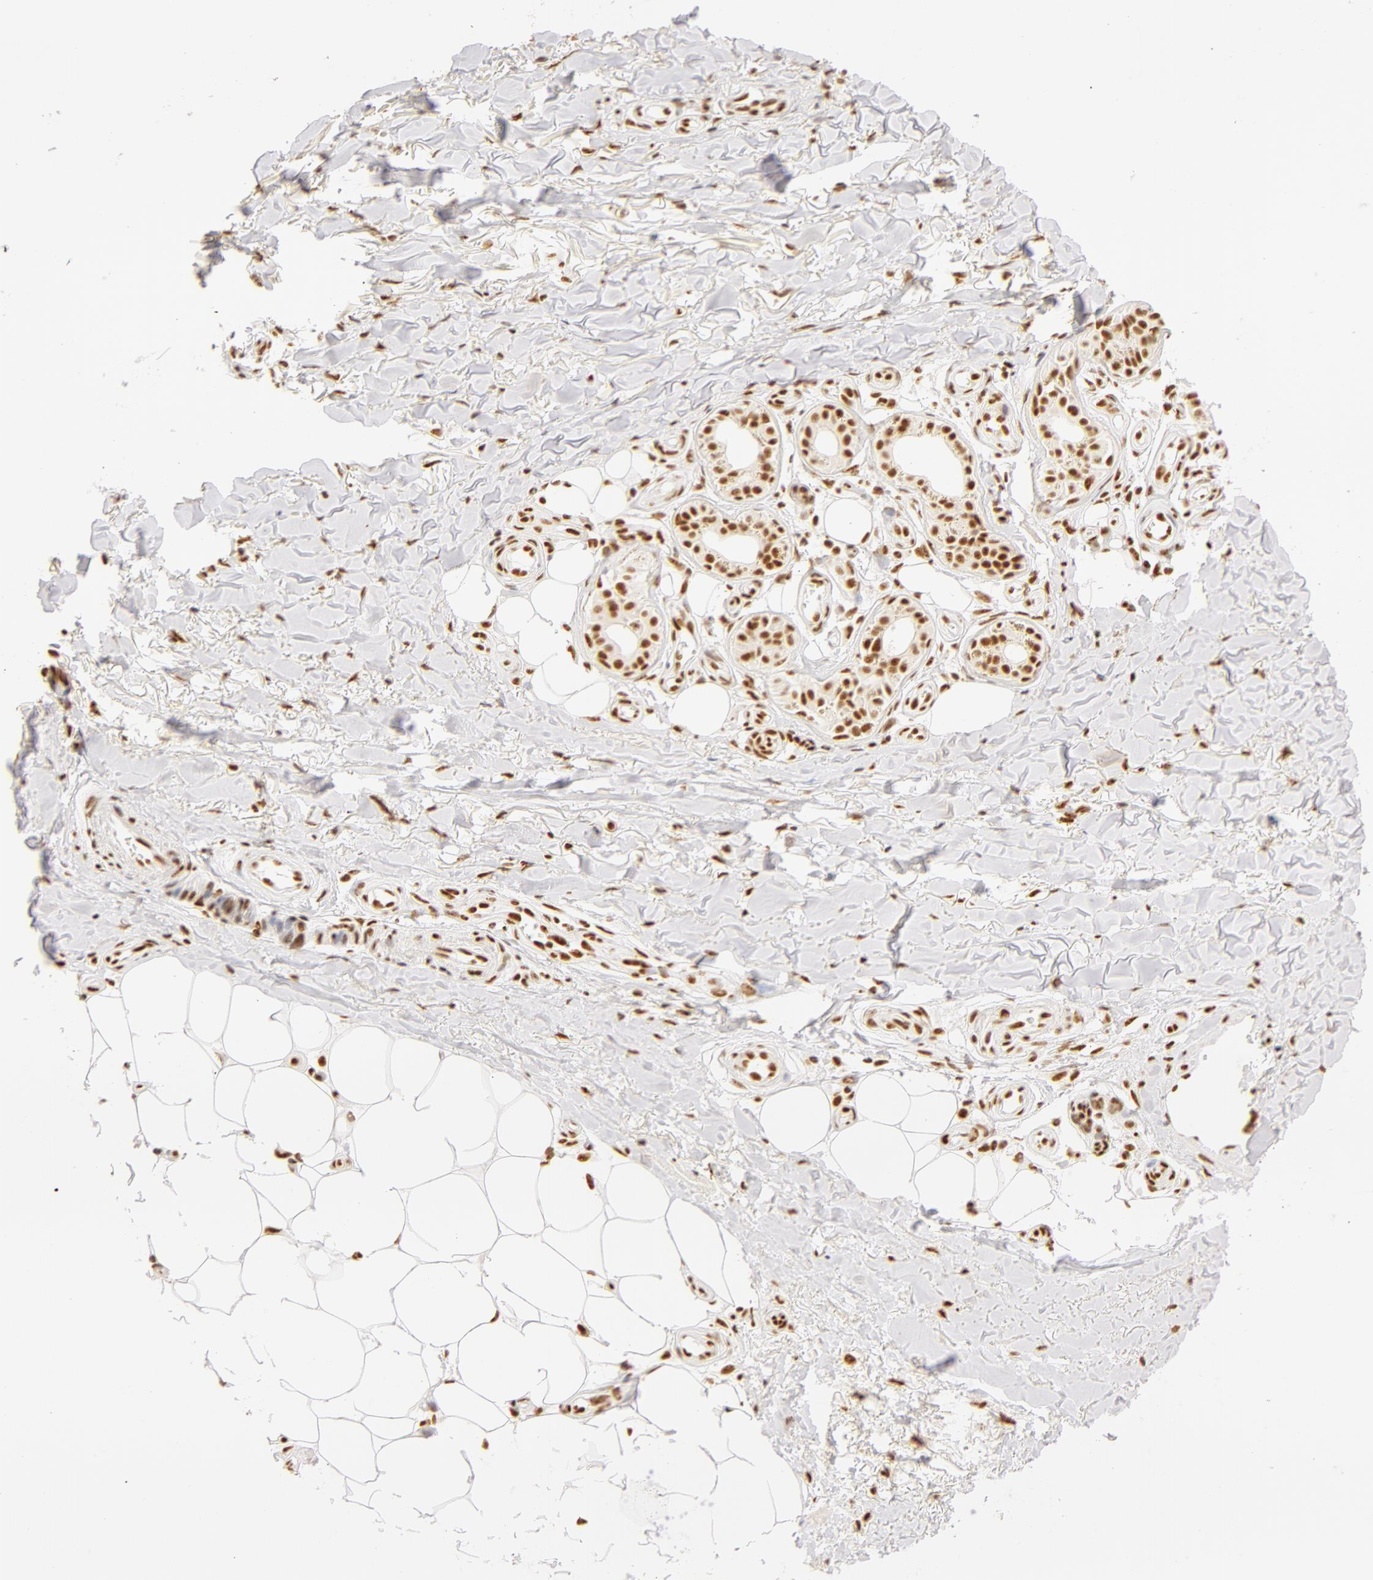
{"staining": {"intensity": "weak", "quantity": ">75%", "location": "nuclear"}, "tissue": "skin cancer", "cell_type": "Tumor cells", "image_type": "cancer", "snomed": [{"axis": "morphology", "description": "Basal cell carcinoma"}, {"axis": "topography", "description": "Skin"}], "caption": "Immunohistochemical staining of human skin cancer (basal cell carcinoma) demonstrates low levels of weak nuclear positivity in approximately >75% of tumor cells. (Stains: DAB (3,3'-diaminobenzidine) in brown, nuclei in blue, Microscopy: brightfield microscopy at high magnification).", "gene": "RBM39", "patient": {"sex": "male", "age": 81}}